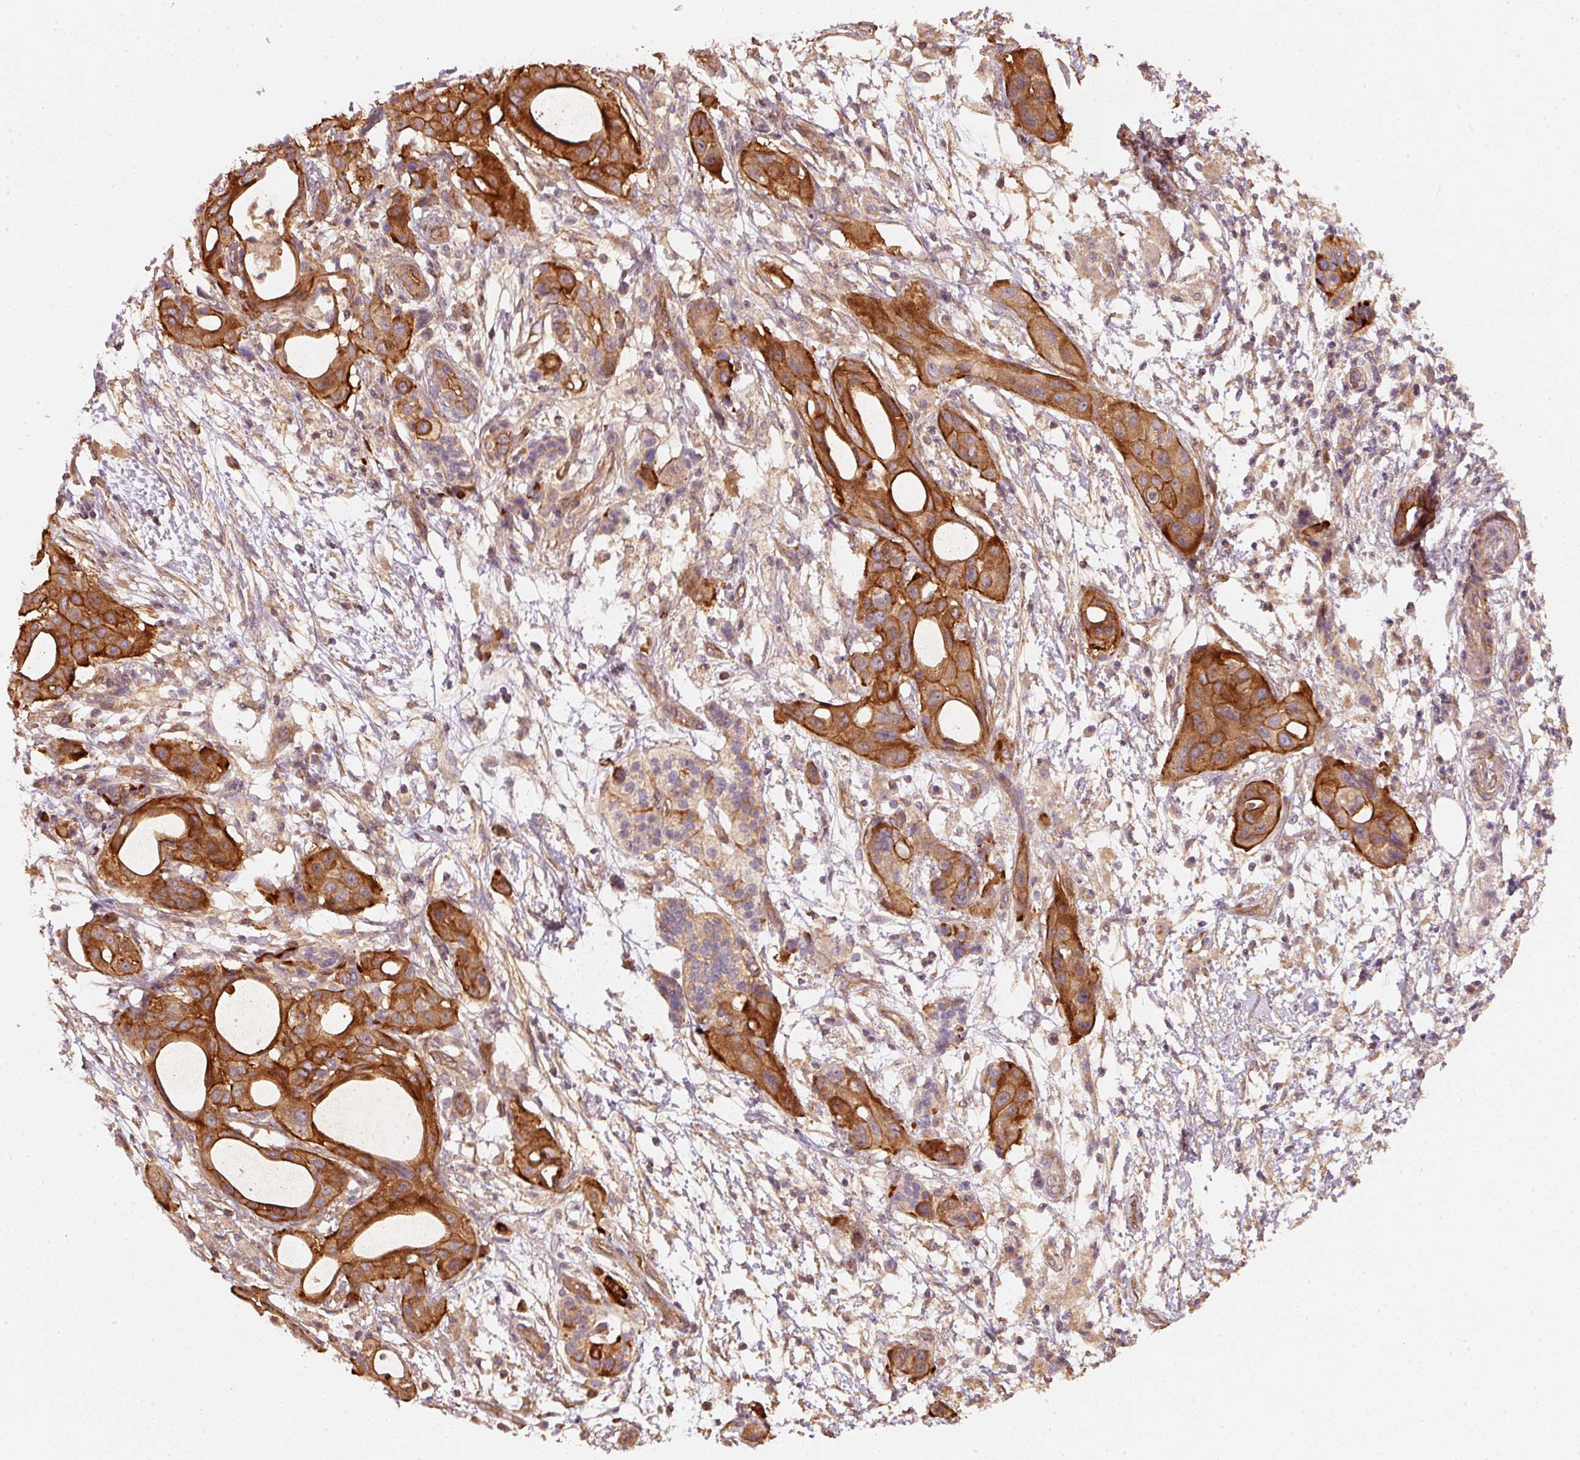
{"staining": {"intensity": "strong", "quantity": ">75%", "location": "cytoplasmic/membranous"}, "tissue": "pancreatic cancer", "cell_type": "Tumor cells", "image_type": "cancer", "snomed": [{"axis": "morphology", "description": "Adenocarcinoma, NOS"}, {"axis": "topography", "description": "Pancreas"}], "caption": "Immunohistochemical staining of pancreatic cancer displays strong cytoplasmic/membranous protein staining in approximately >75% of tumor cells.", "gene": "CEP95", "patient": {"sex": "male", "age": 68}}